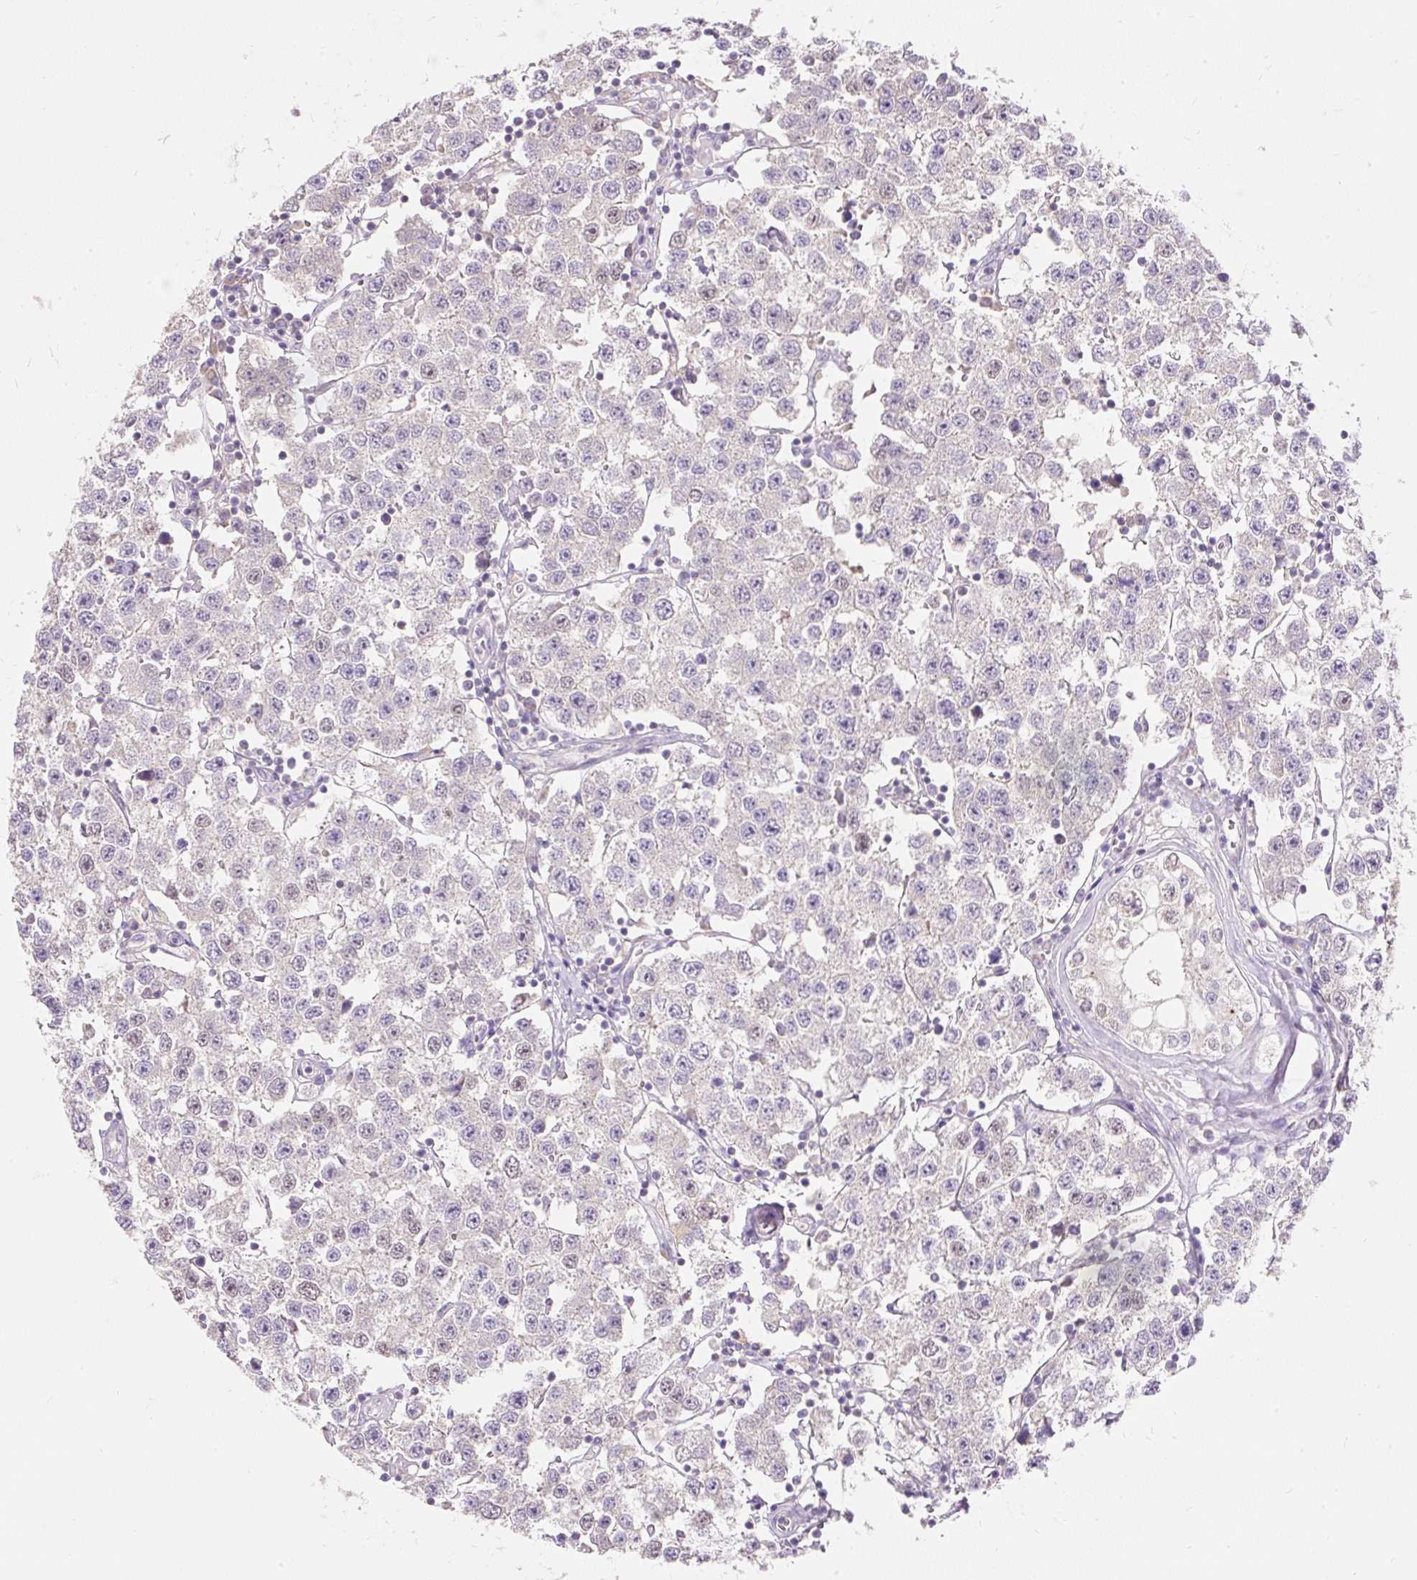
{"staining": {"intensity": "weak", "quantity": "25%-75%", "location": "nuclear"}, "tissue": "testis cancer", "cell_type": "Tumor cells", "image_type": "cancer", "snomed": [{"axis": "morphology", "description": "Seminoma, NOS"}, {"axis": "topography", "description": "Testis"}], "caption": "Approximately 25%-75% of tumor cells in testis cancer (seminoma) demonstrate weak nuclear protein staining as visualized by brown immunohistochemical staining.", "gene": "PMAIP1", "patient": {"sex": "male", "age": 34}}